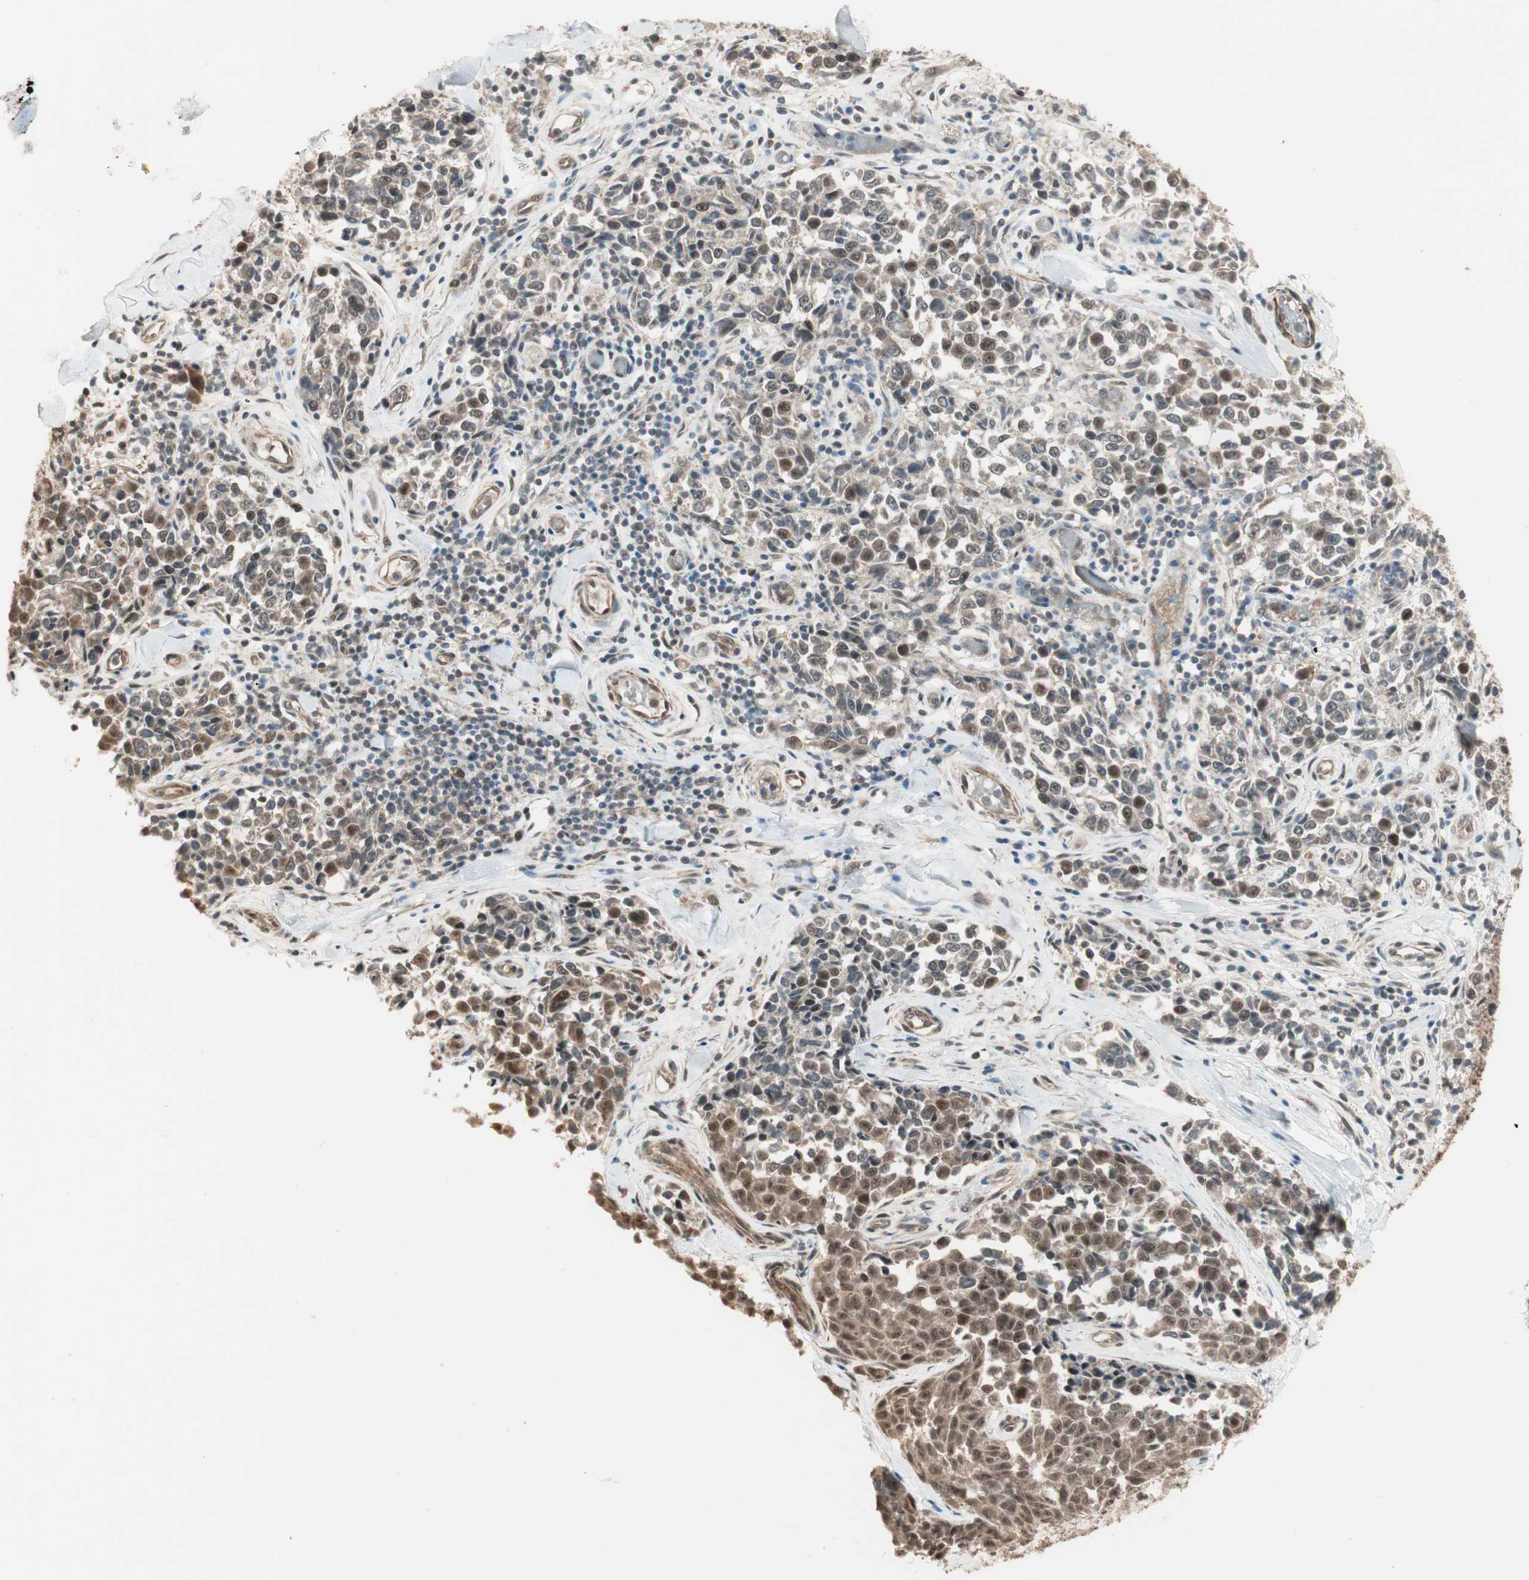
{"staining": {"intensity": "moderate", "quantity": "<25%", "location": "cytoplasmic/membranous,nuclear"}, "tissue": "melanoma", "cell_type": "Tumor cells", "image_type": "cancer", "snomed": [{"axis": "morphology", "description": "Malignant melanoma, NOS"}, {"axis": "topography", "description": "Skin"}], "caption": "Human malignant melanoma stained with a brown dye demonstrates moderate cytoplasmic/membranous and nuclear positive staining in about <25% of tumor cells.", "gene": "ZSCAN31", "patient": {"sex": "female", "age": 64}}